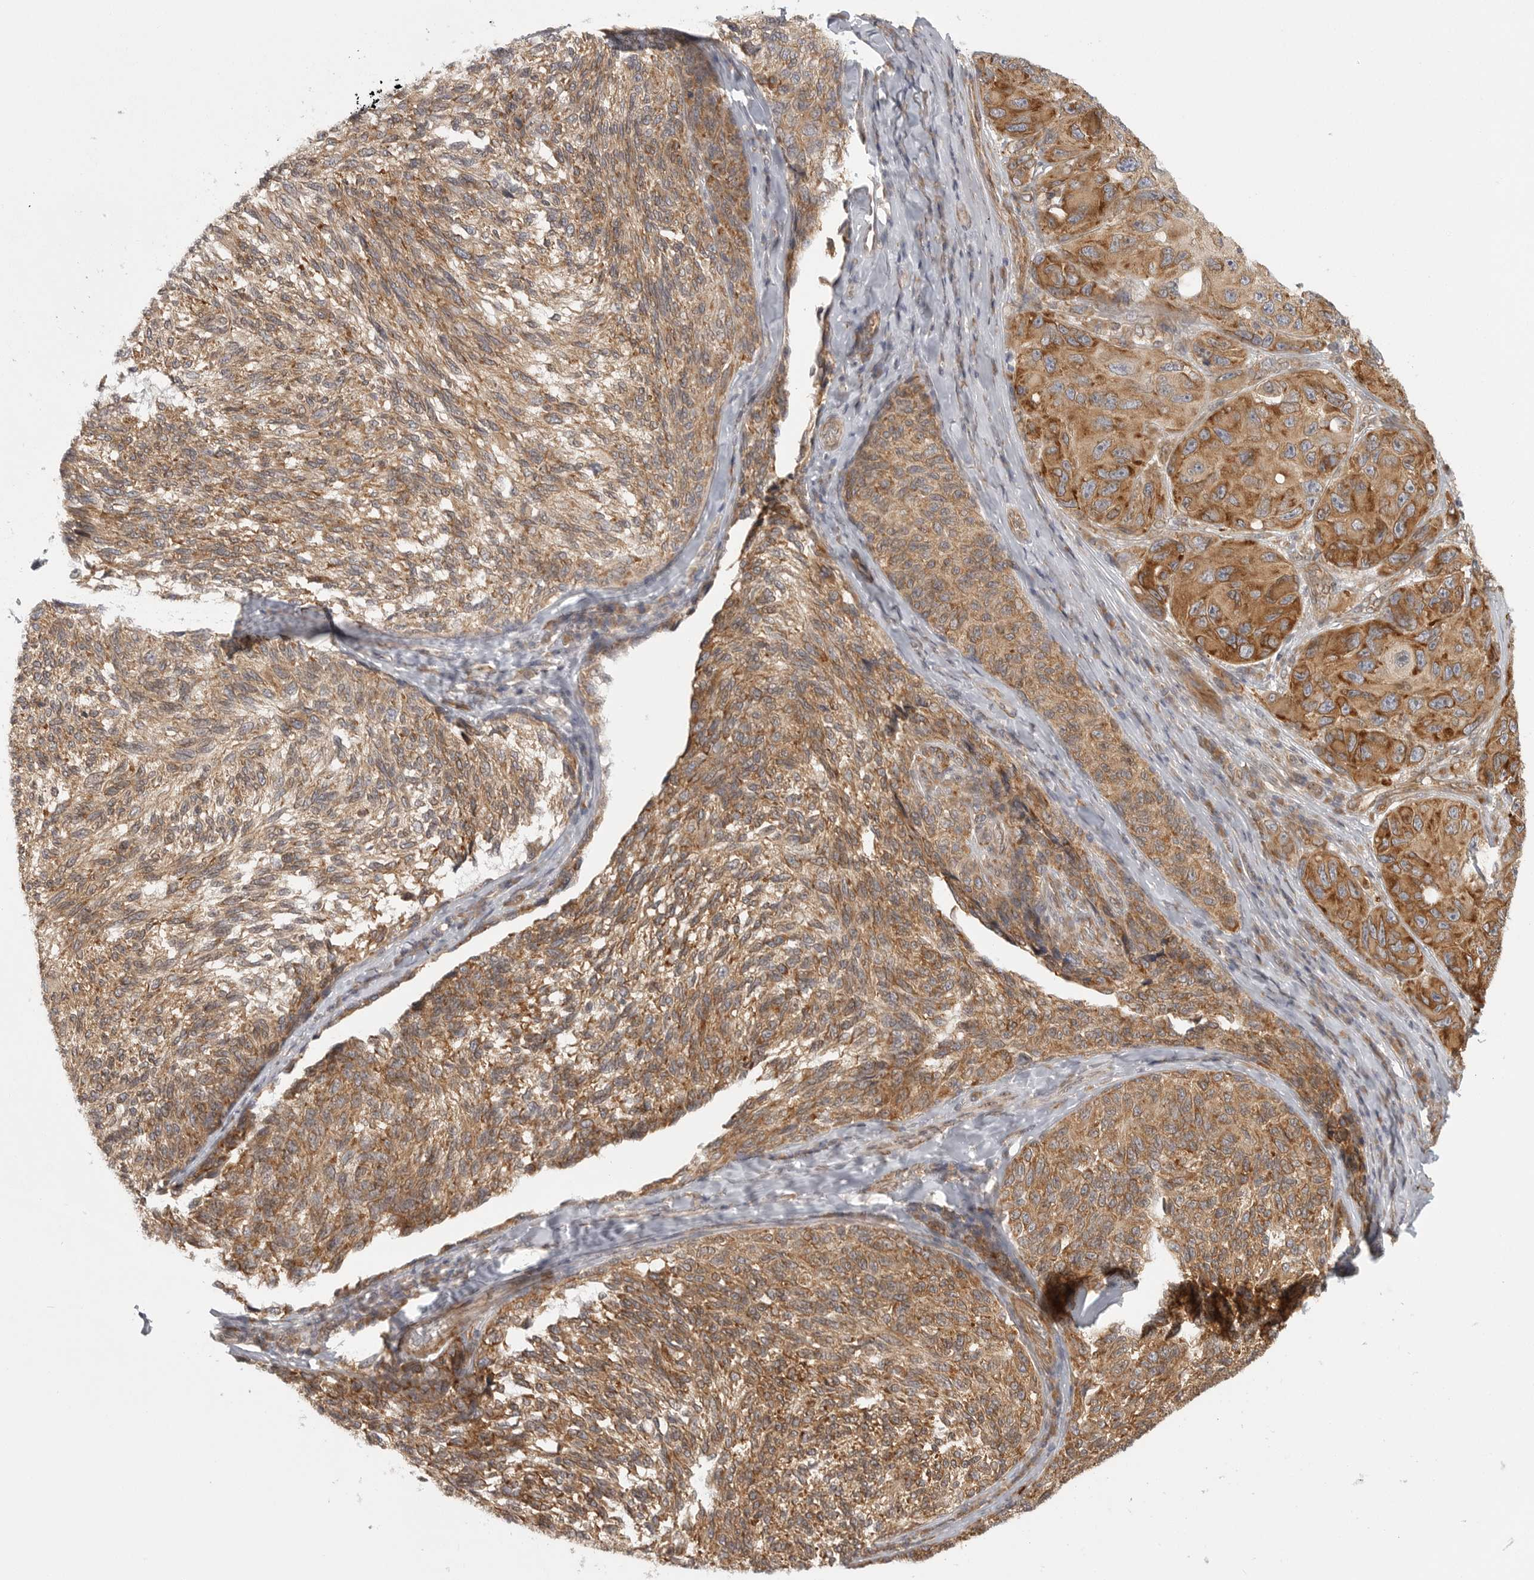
{"staining": {"intensity": "moderate", "quantity": ">75%", "location": "cytoplasmic/membranous"}, "tissue": "melanoma", "cell_type": "Tumor cells", "image_type": "cancer", "snomed": [{"axis": "morphology", "description": "Malignant melanoma, NOS"}, {"axis": "topography", "description": "Skin"}], "caption": "Immunohistochemical staining of melanoma shows medium levels of moderate cytoplasmic/membranous protein expression in about >75% of tumor cells. (Brightfield microscopy of DAB IHC at high magnification).", "gene": "CERS2", "patient": {"sex": "female", "age": 73}}